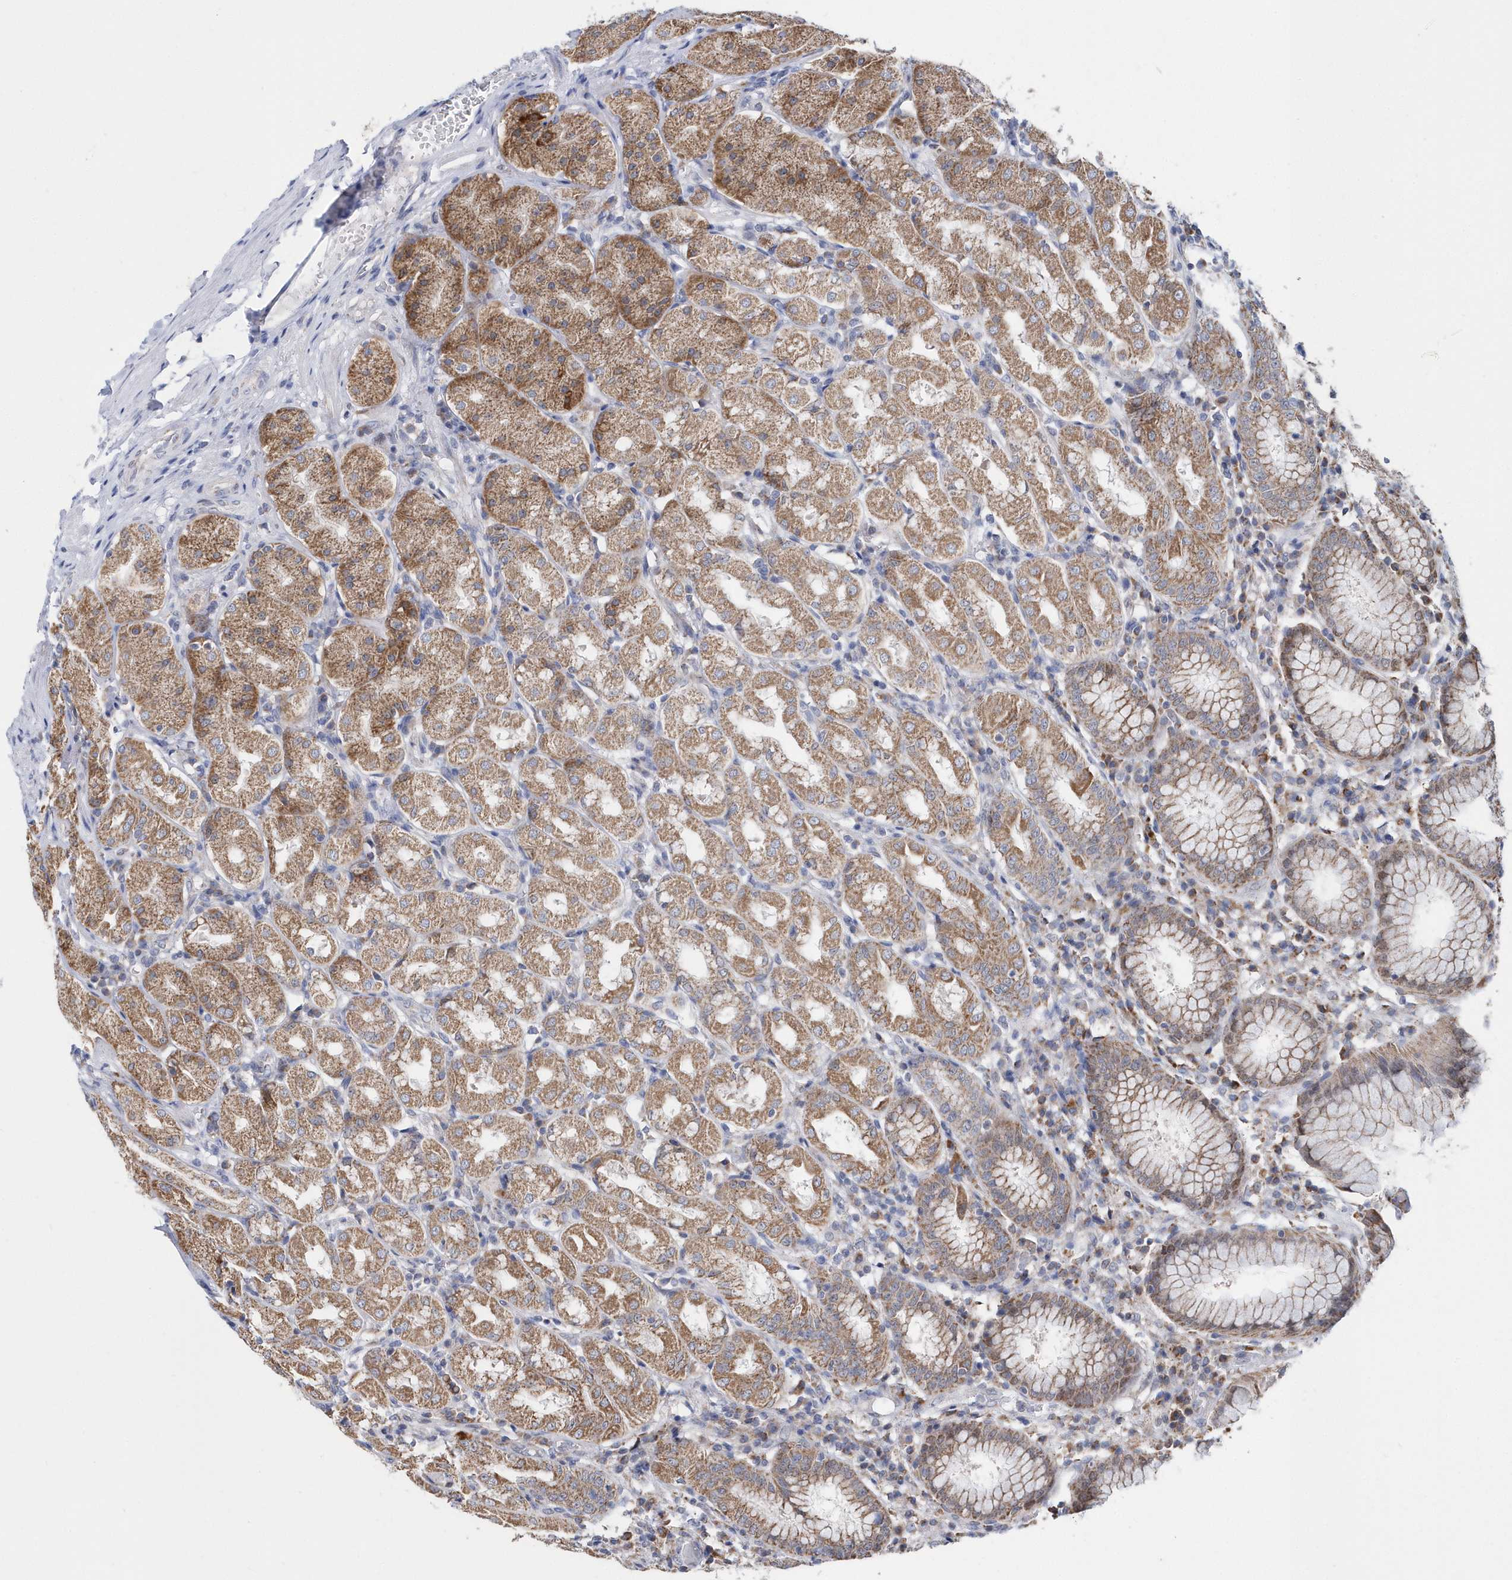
{"staining": {"intensity": "moderate", "quantity": ">75%", "location": "cytoplasmic/membranous"}, "tissue": "stomach", "cell_type": "Glandular cells", "image_type": "normal", "snomed": [{"axis": "morphology", "description": "Normal tissue, NOS"}, {"axis": "topography", "description": "Stomach"}, {"axis": "topography", "description": "Stomach, lower"}], "caption": "Stomach stained with DAB (3,3'-diaminobenzidine) immunohistochemistry displays medium levels of moderate cytoplasmic/membranous staining in about >75% of glandular cells. The protein of interest is stained brown, and the nuclei are stained in blue (DAB (3,3'-diaminobenzidine) IHC with brightfield microscopy, high magnification).", "gene": "SPATA5", "patient": {"sex": "female", "age": 56}}